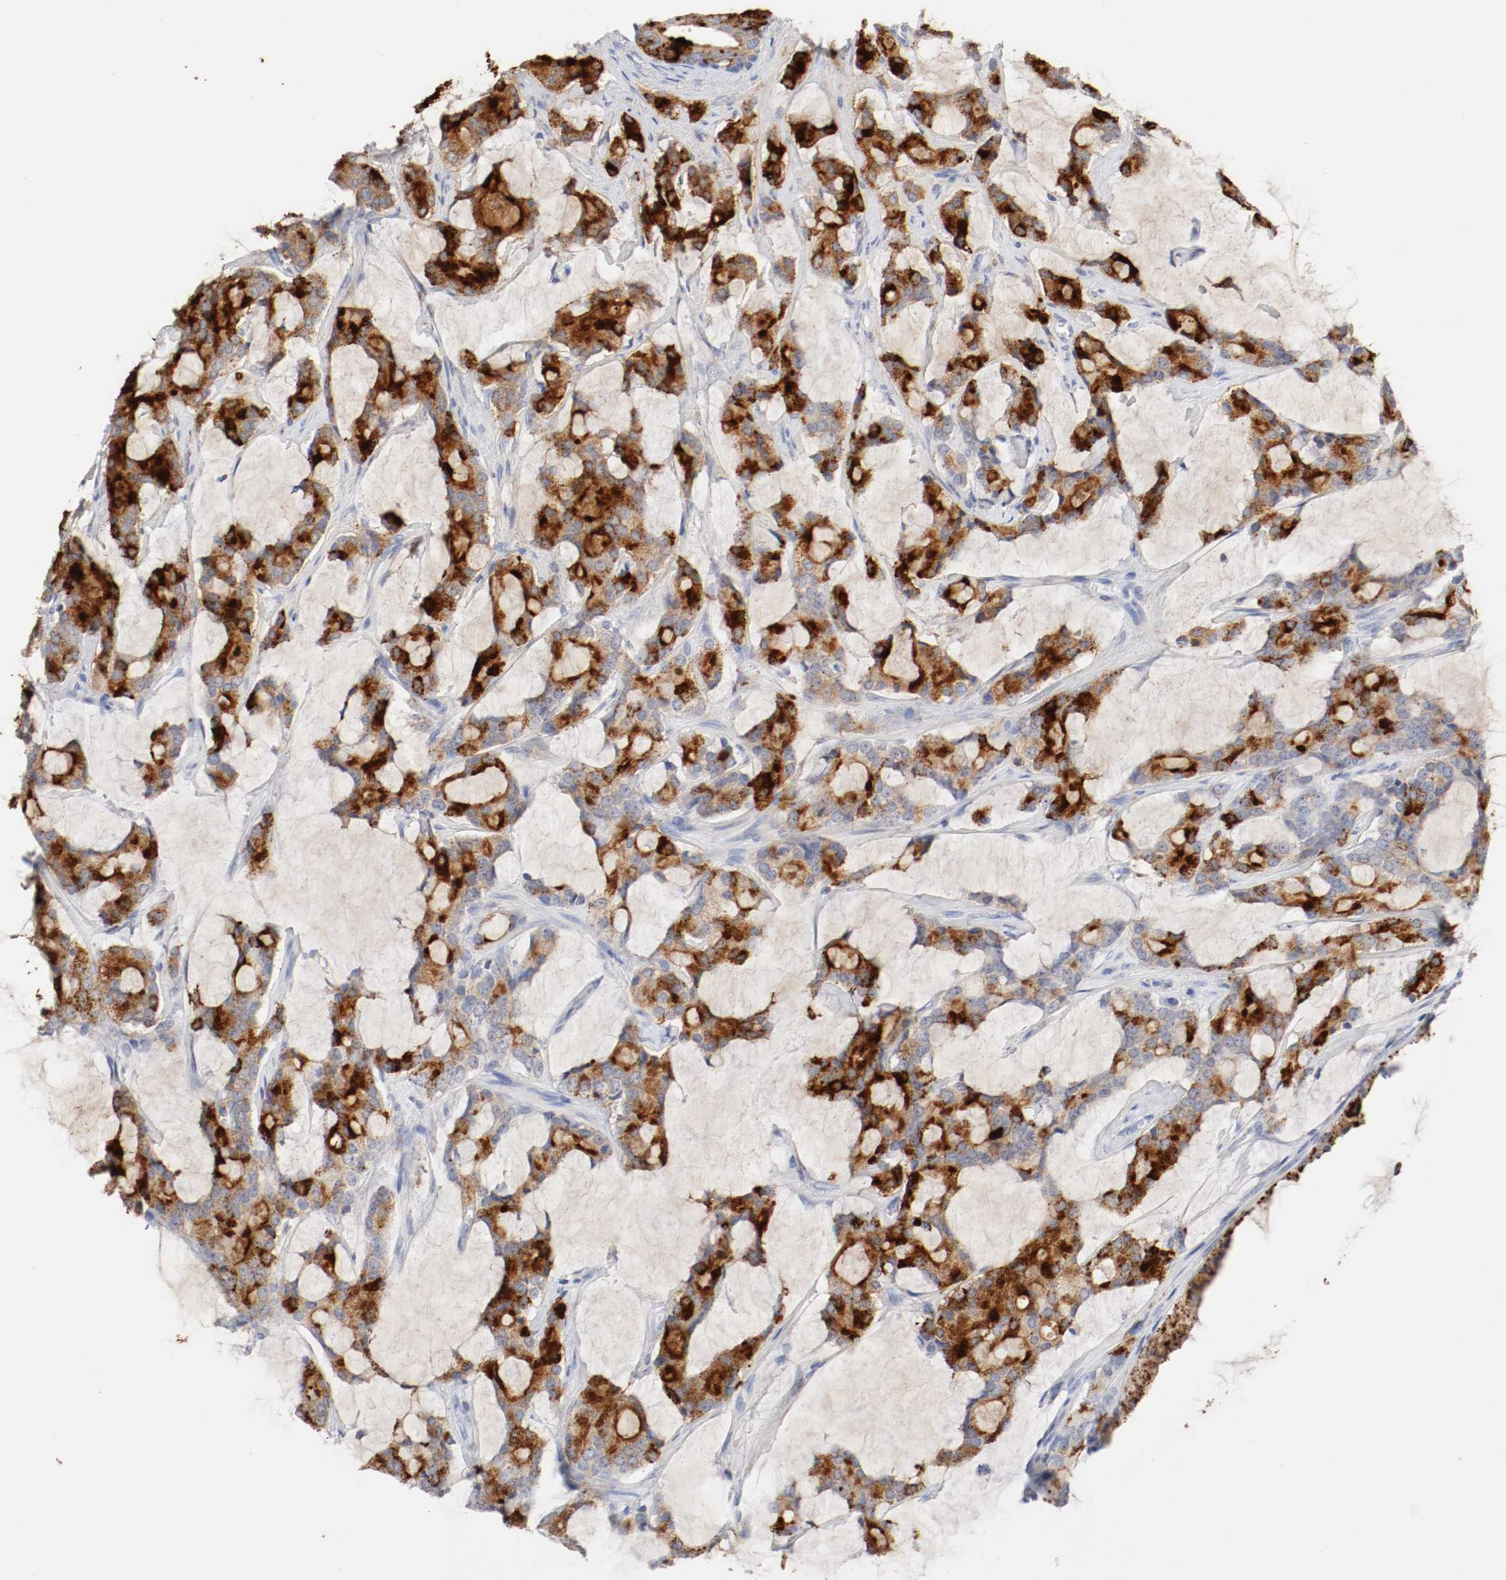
{"staining": {"intensity": "strong", "quantity": ">75%", "location": "cytoplasmic/membranous"}, "tissue": "prostate cancer", "cell_type": "Tumor cells", "image_type": "cancer", "snomed": [{"axis": "morphology", "description": "Adenocarcinoma, Low grade"}, {"axis": "topography", "description": "Prostate"}], "caption": "Tumor cells display strong cytoplasmic/membranous expression in approximately >75% of cells in low-grade adenocarcinoma (prostate). (brown staining indicates protein expression, while blue staining denotes nuclei).", "gene": "GAD1", "patient": {"sex": "male", "age": 58}}